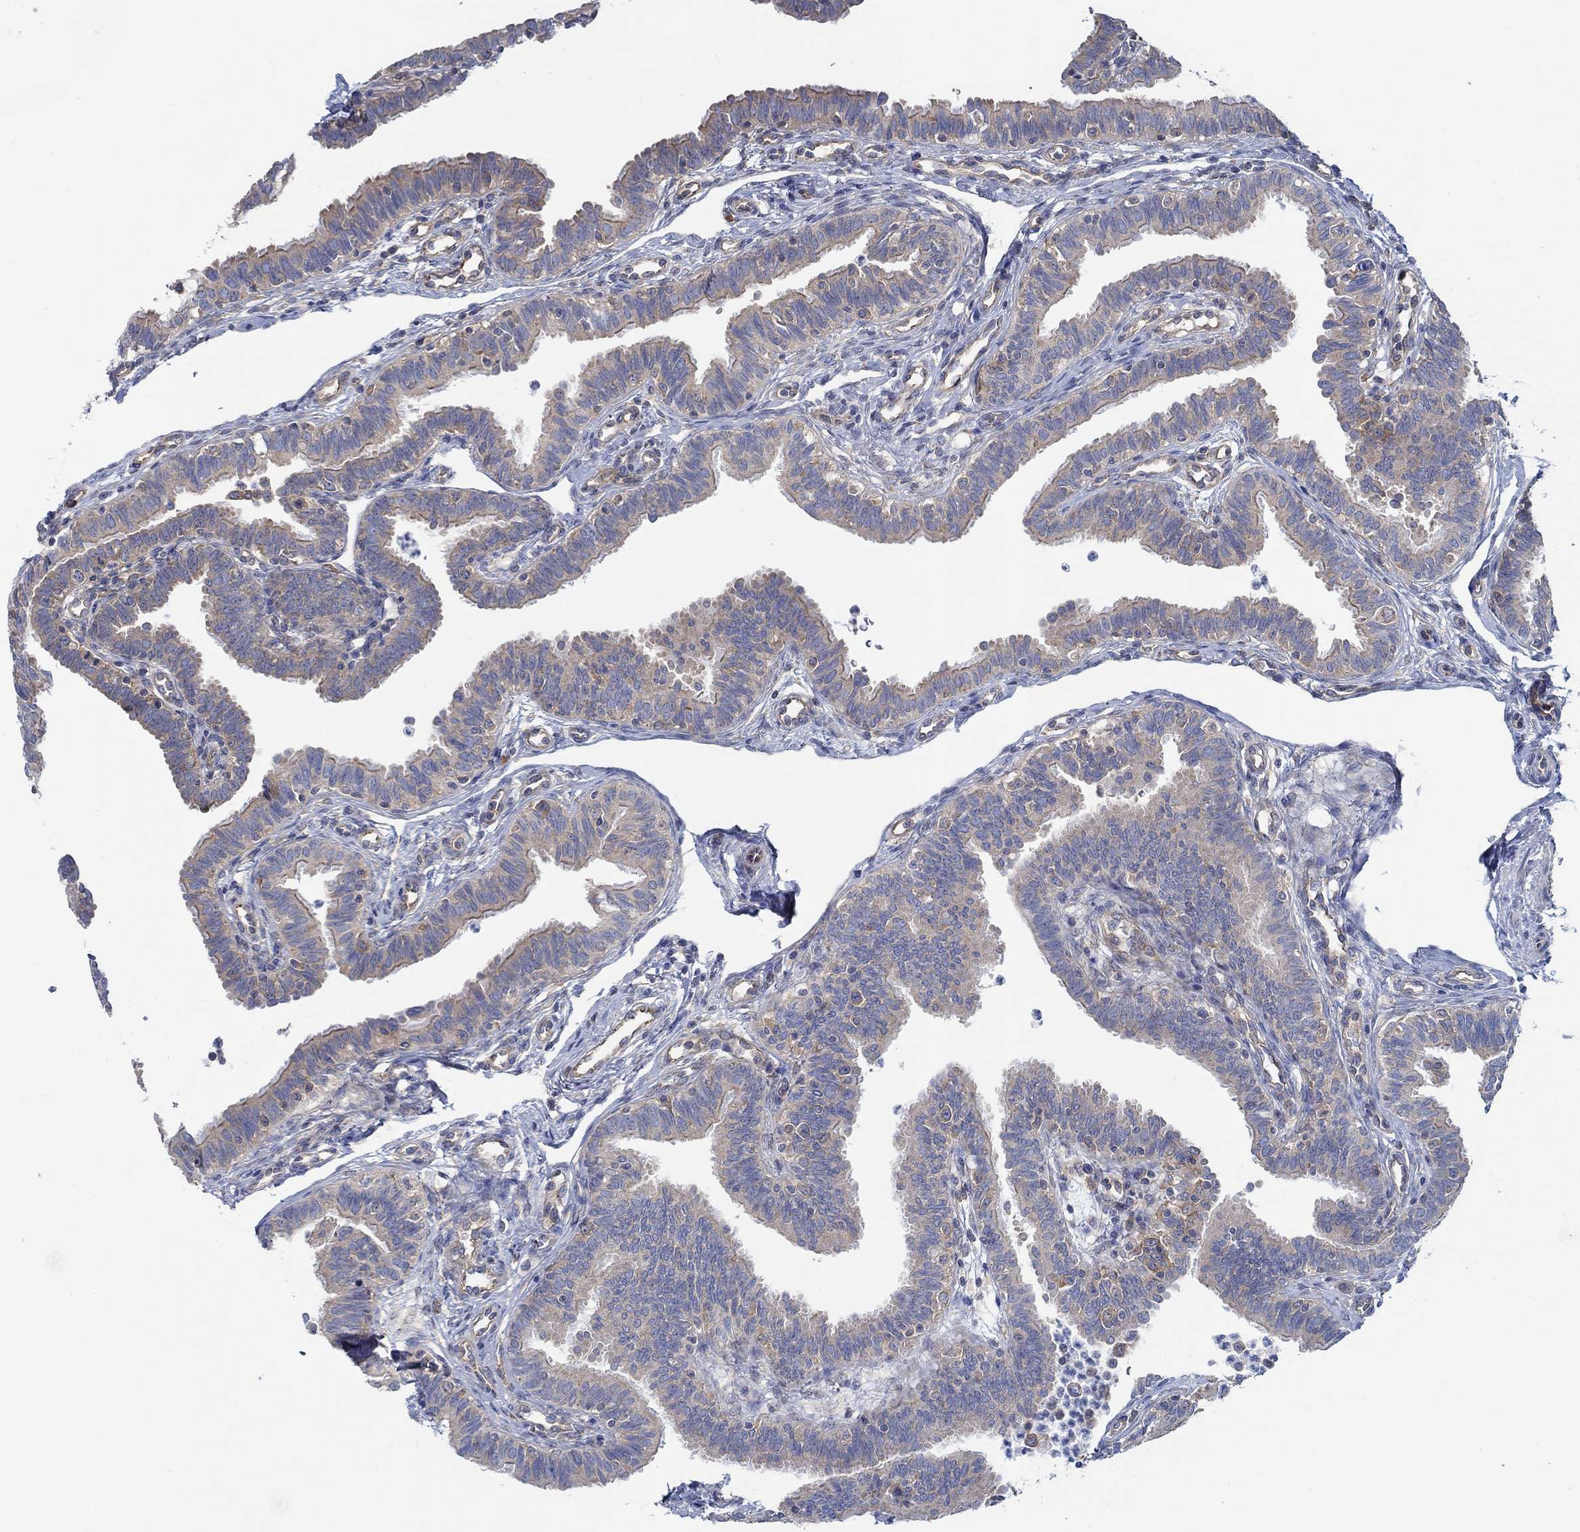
{"staining": {"intensity": "weak", "quantity": "25%-75%", "location": "cytoplasmic/membranous"}, "tissue": "fallopian tube", "cell_type": "Glandular cells", "image_type": "normal", "snomed": [{"axis": "morphology", "description": "Normal tissue, NOS"}, {"axis": "topography", "description": "Fallopian tube"}], "caption": "Unremarkable fallopian tube shows weak cytoplasmic/membranous positivity in approximately 25%-75% of glandular cells Using DAB (3,3'-diaminobenzidine) (brown) and hematoxylin (blue) stains, captured at high magnification using brightfield microscopy..", "gene": "SPAG9", "patient": {"sex": "female", "age": 36}}